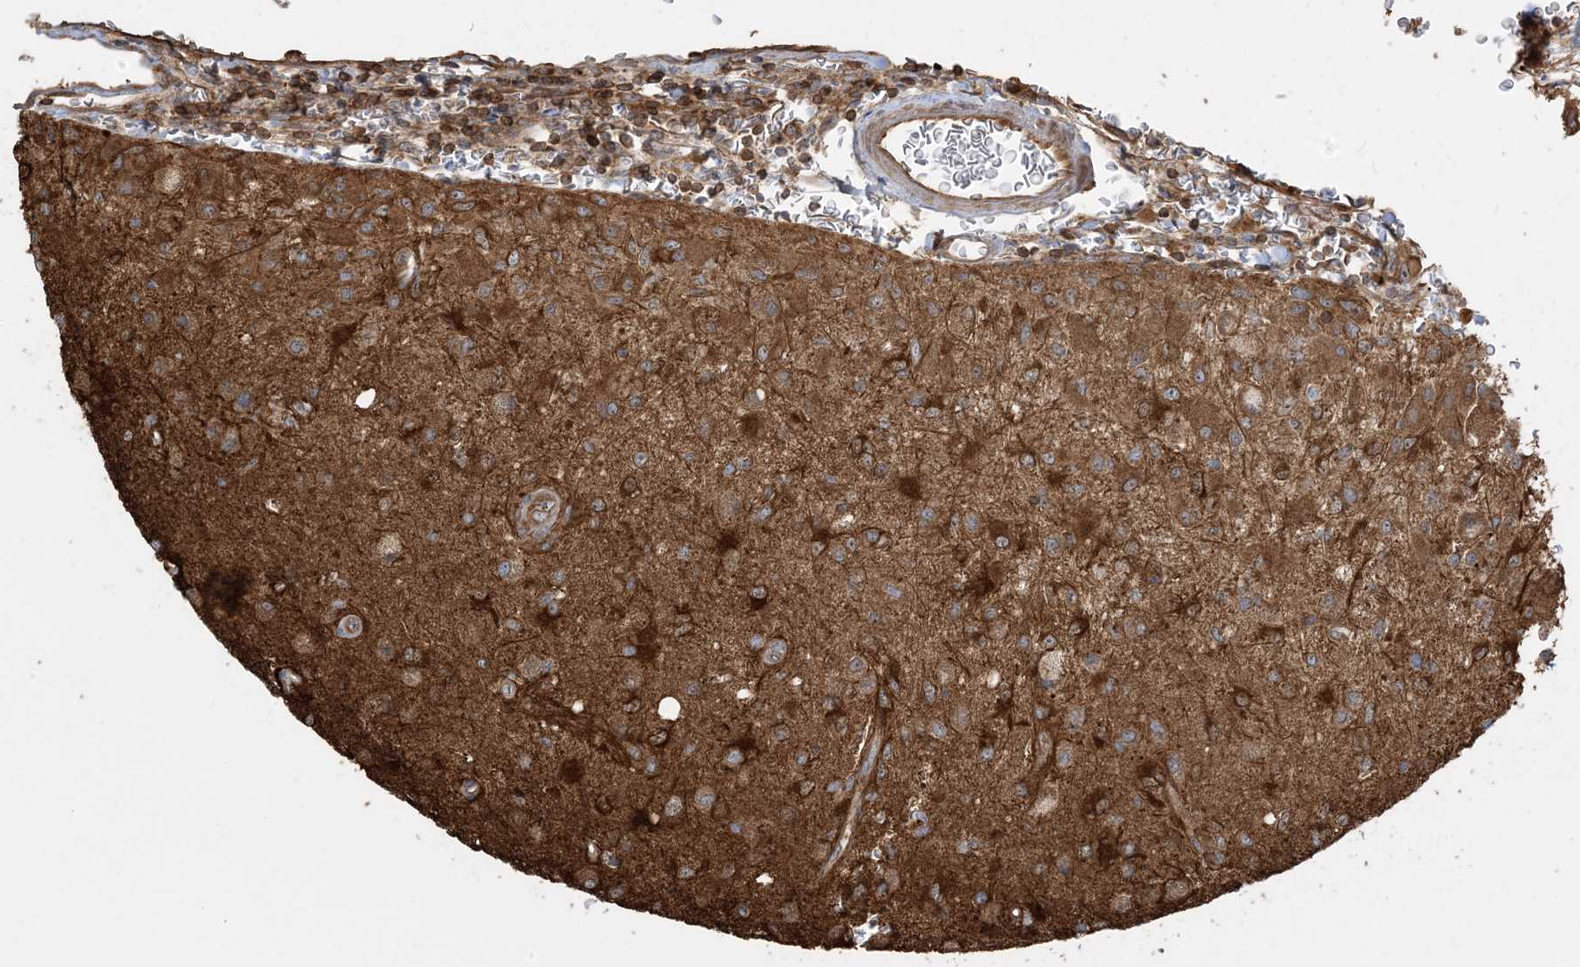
{"staining": {"intensity": "moderate", "quantity": ">75%", "location": "cytoplasmic/membranous"}, "tissue": "glioma", "cell_type": "Tumor cells", "image_type": "cancer", "snomed": [{"axis": "morphology", "description": "Normal tissue, NOS"}, {"axis": "morphology", "description": "Glioma, malignant, High grade"}, {"axis": "topography", "description": "Cerebral cortex"}], "caption": "Glioma stained with a brown dye displays moderate cytoplasmic/membranous positive positivity in about >75% of tumor cells.", "gene": "SRP72", "patient": {"sex": "male", "age": 77}}